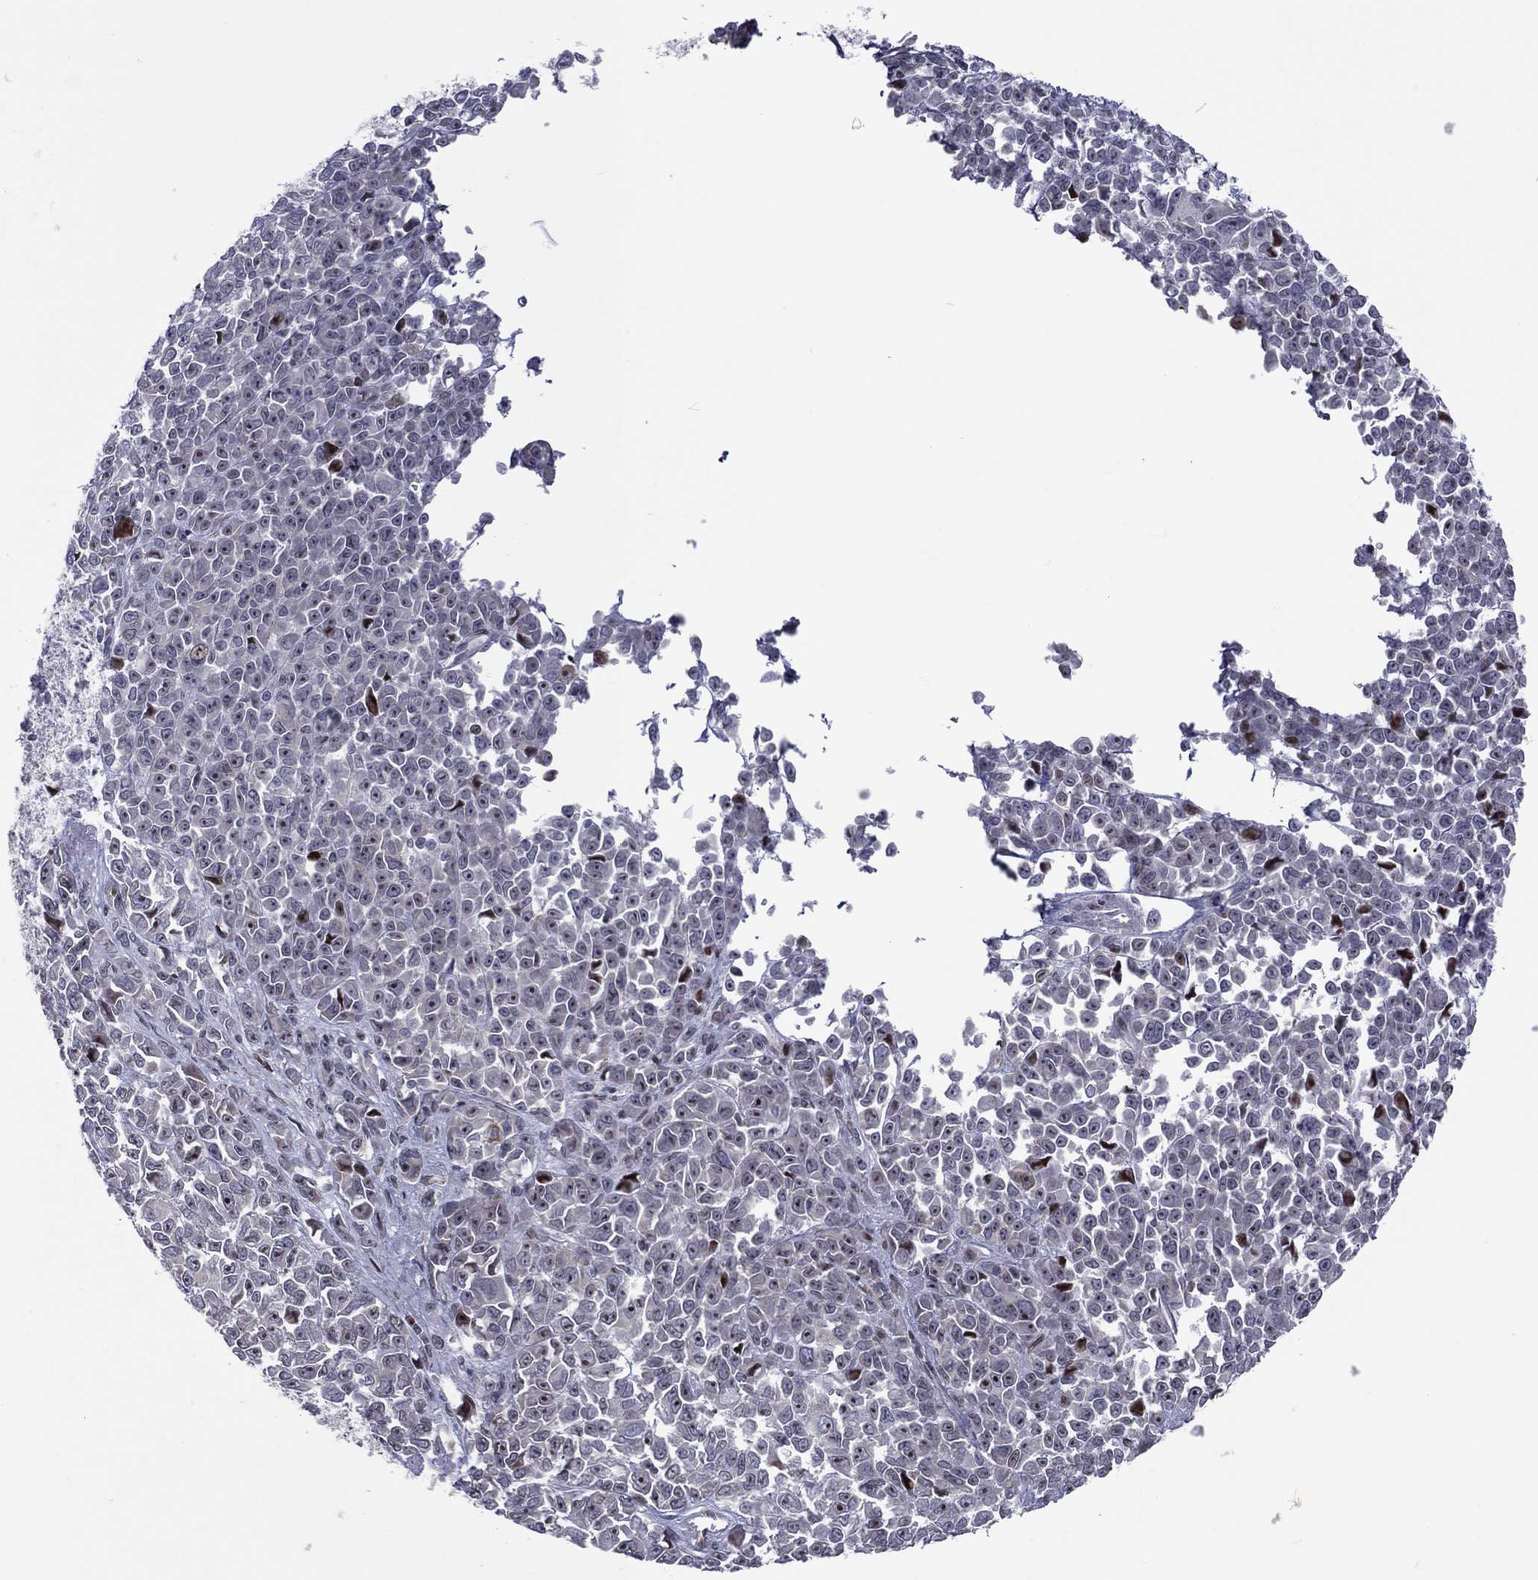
{"staining": {"intensity": "moderate", "quantity": "<25%", "location": "nuclear"}, "tissue": "melanoma", "cell_type": "Tumor cells", "image_type": "cancer", "snomed": [{"axis": "morphology", "description": "Malignant melanoma, NOS"}, {"axis": "topography", "description": "Skin"}], "caption": "Human malignant melanoma stained with a protein marker shows moderate staining in tumor cells.", "gene": "DBF4B", "patient": {"sex": "female", "age": 95}}